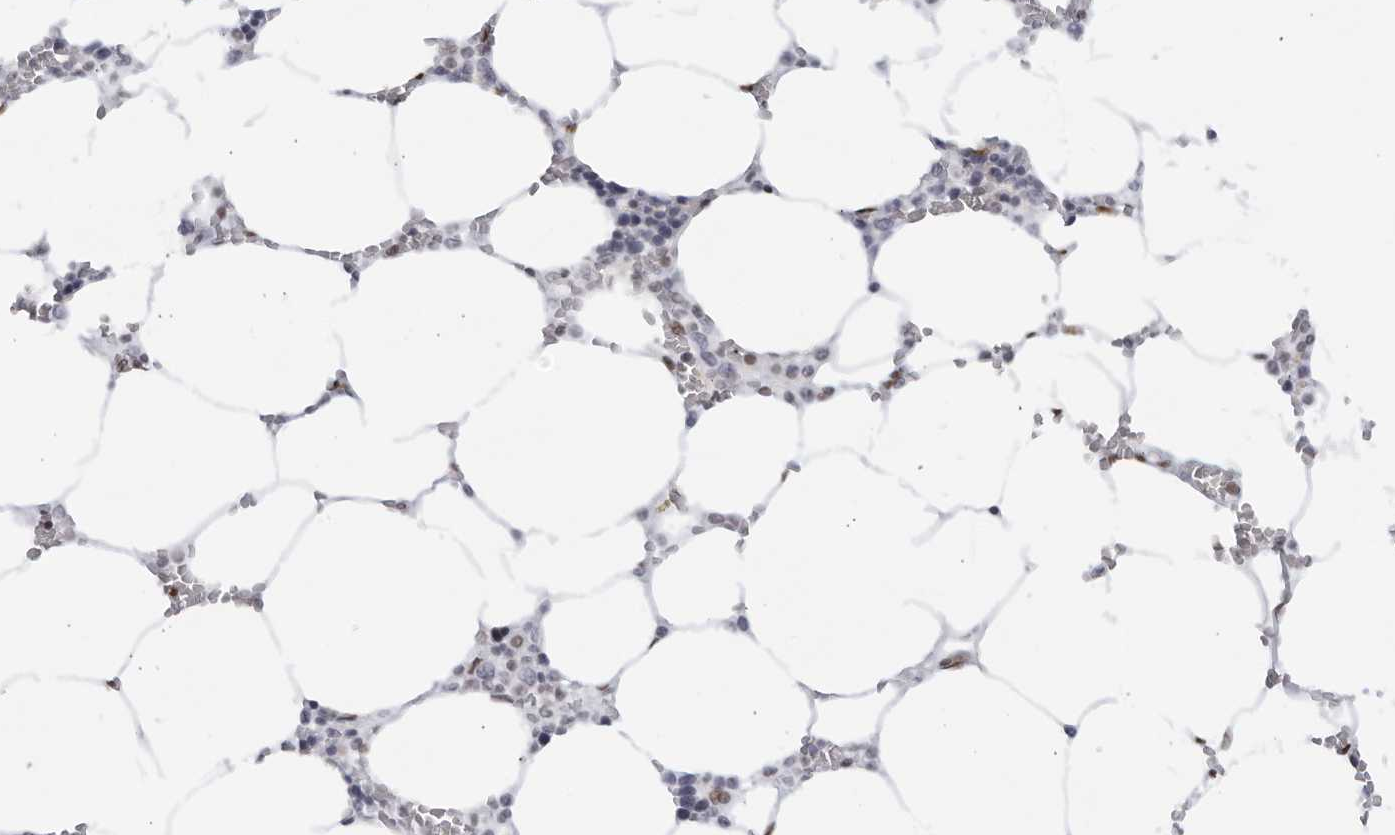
{"staining": {"intensity": "moderate", "quantity": "<25%", "location": "nuclear"}, "tissue": "bone marrow", "cell_type": "Hematopoietic cells", "image_type": "normal", "snomed": [{"axis": "morphology", "description": "Normal tissue, NOS"}, {"axis": "topography", "description": "Bone marrow"}], "caption": "A brown stain shows moderate nuclear staining of a protein in hematopoietic cells of benign bone marrow. The protein is stained brown, and the nuclei are stained in blue (DAB IHC with brightfield microscopy, high magnification).", "gene": "HP1BP3", "patient": {"sex": "male", "age": 70}}